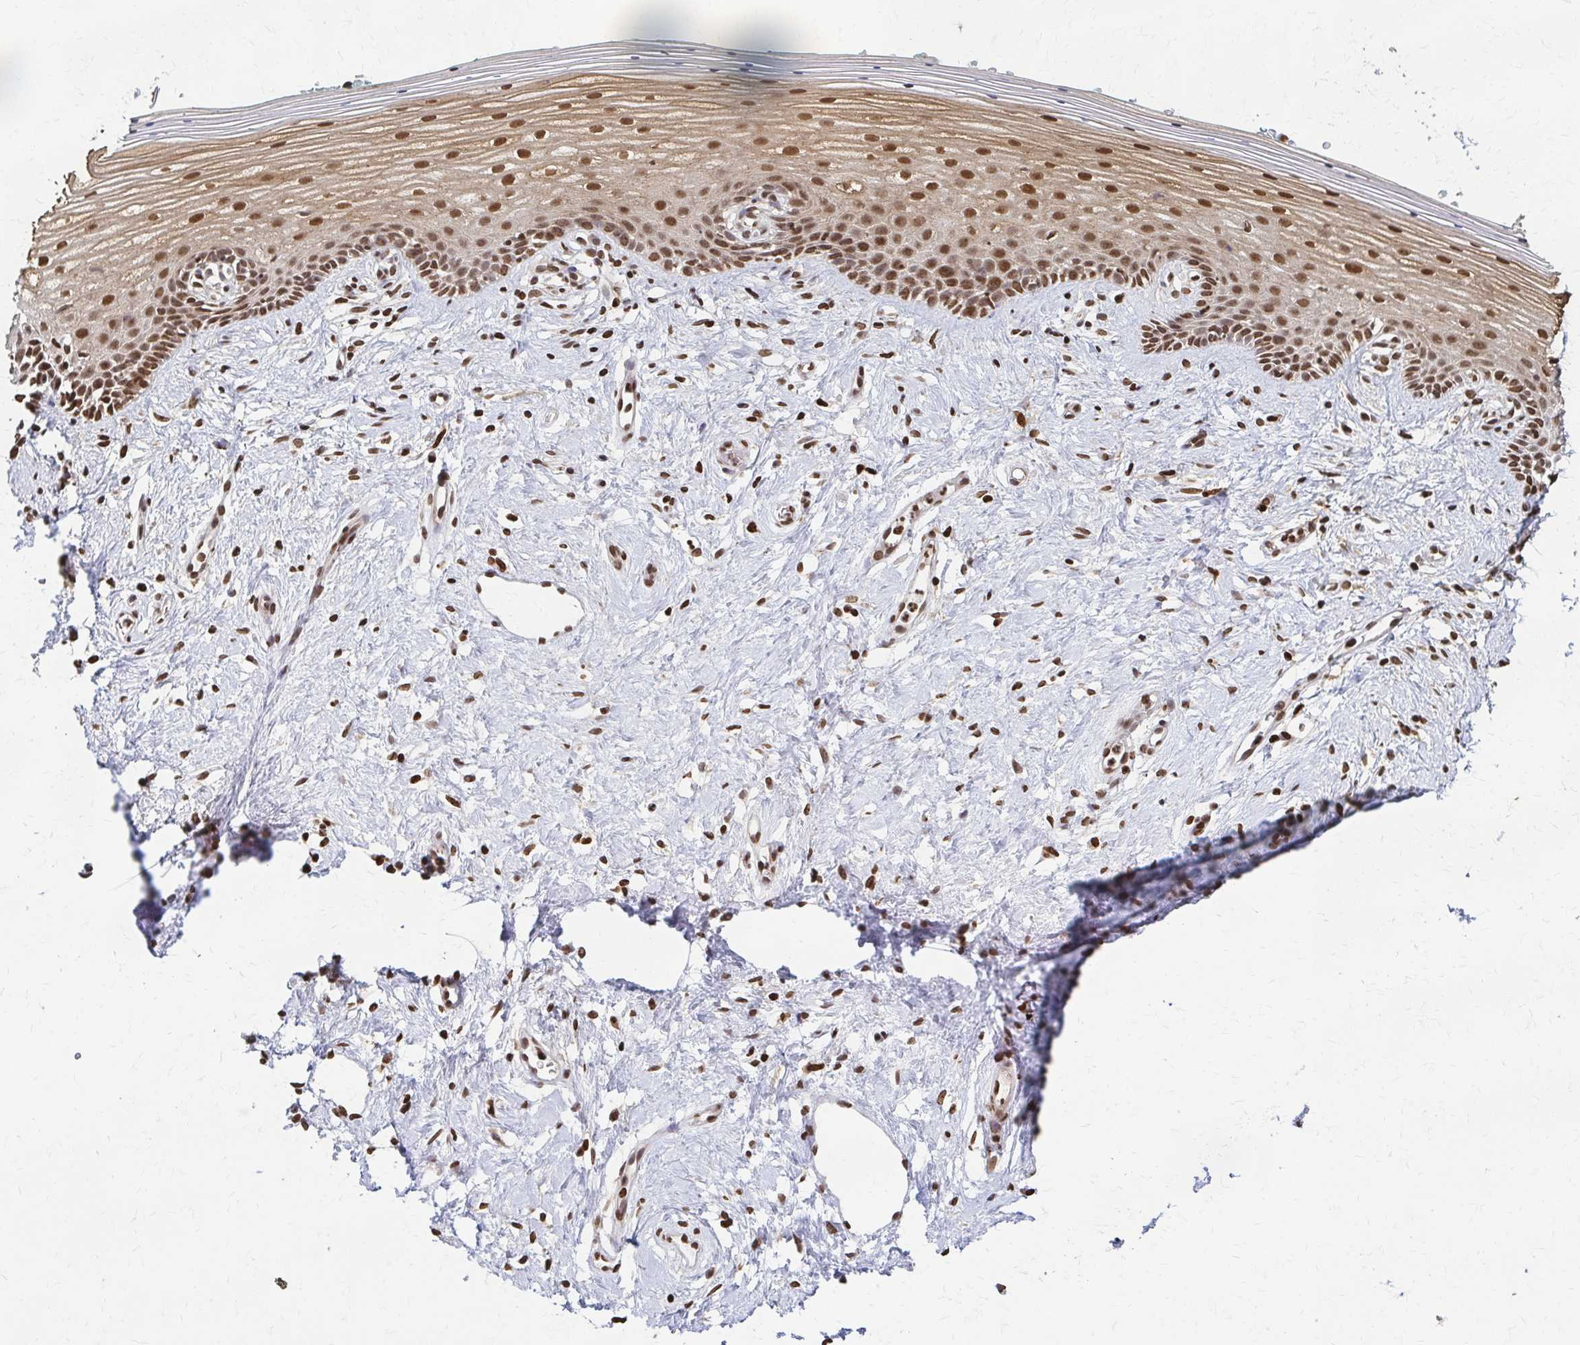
{"staining": {"intensity": "moderate", "quantity": ">75%", "location": "cytoplasmic/membranous,nuclear"}, "tissue": "vagina", "cell_type": "Squamous epithelial cells", "image_type": "normal", "snomed": [{"axis": "morphology", "description": "Normal tissue, NOS"}, {"axis": "topography", "description": "Vagina"}], "caption": "Immunohistochemical staining of normal vagina displays >75% levels of moderate cytoplasmic/membranous,nuclear protein positivity in approximately >75% of squamous epithelial cells.", "gene": "PSMD7", "patient": {"sex": "female", "age": 42}}